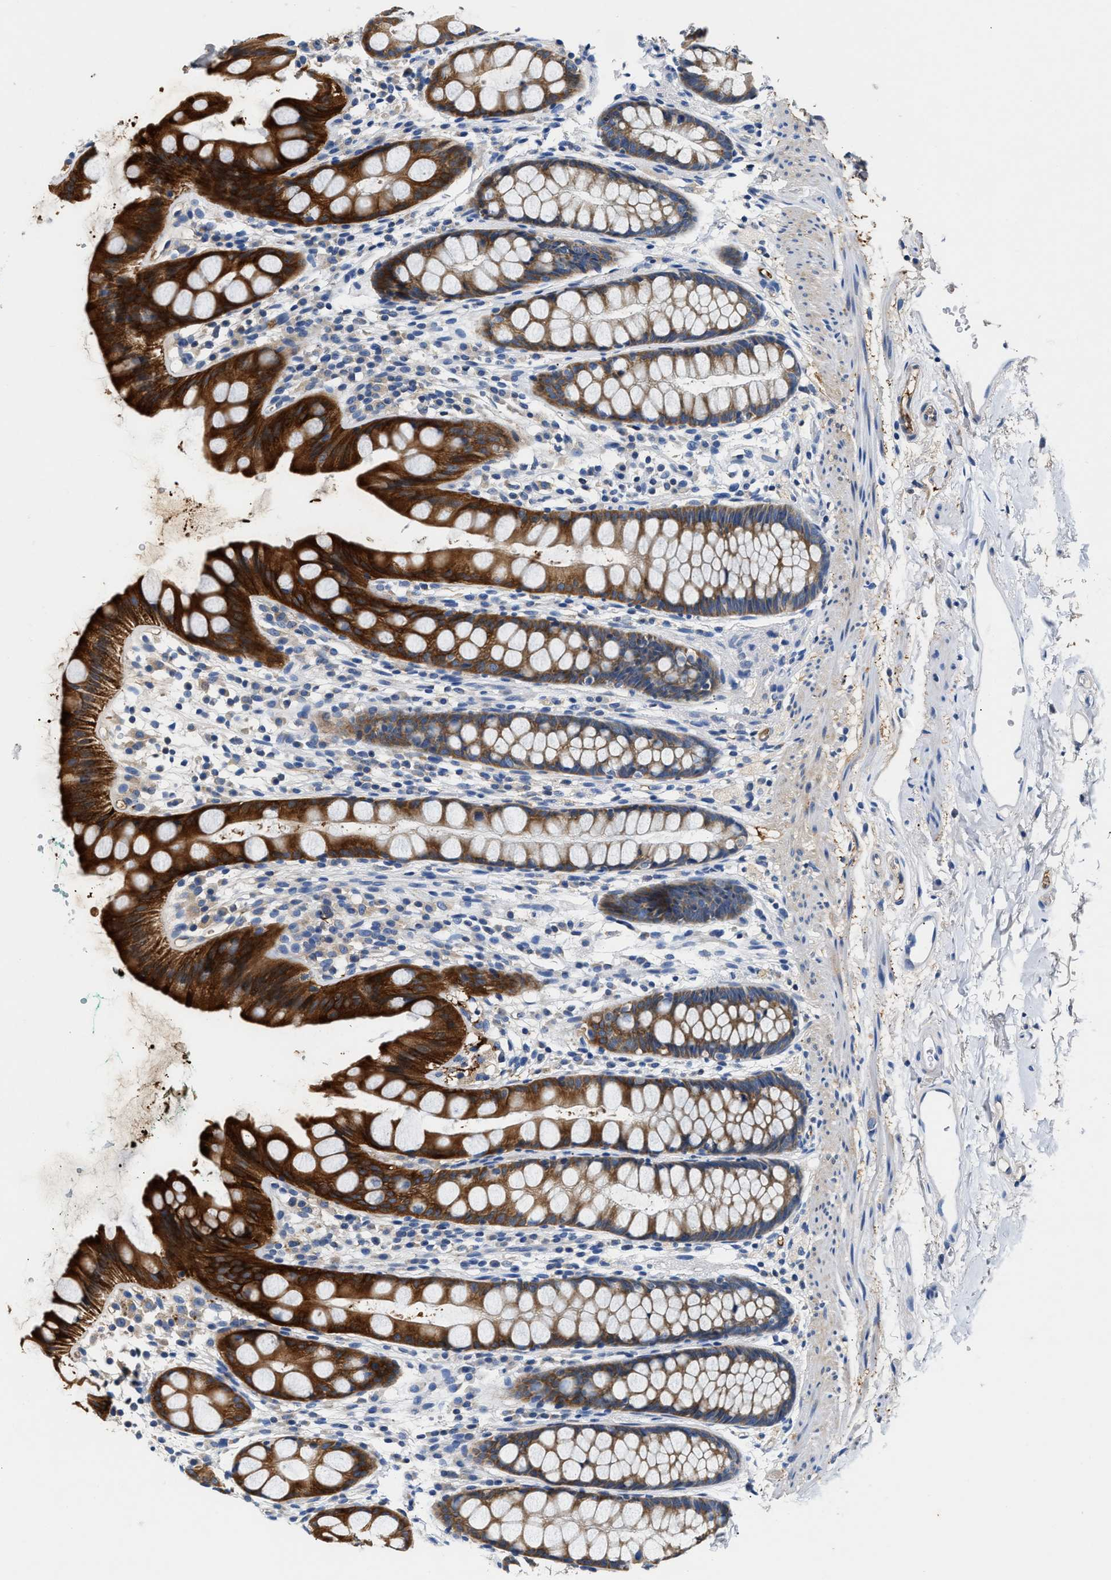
{"staining": {"intensity": "strong", "quantity": "25%-75%", "location": "cytoplasmic/membranous"}, "tissue": "rectum", "cell_type": "Glandular cells", "image_type": "normal", "snomed": [{"axis": "morphology", "description": "Normal tissue, NOS"}, {"axis": "topography", "description": "Rectum"}], "caption": "Immunohistochemical staining of benign human rectum exhibits strong cytoplasmic/membranous protein expression in about 25%-75% of glandular cells.", "gene": "TUT7", "patient": {"sex": "female", "age": 65}}